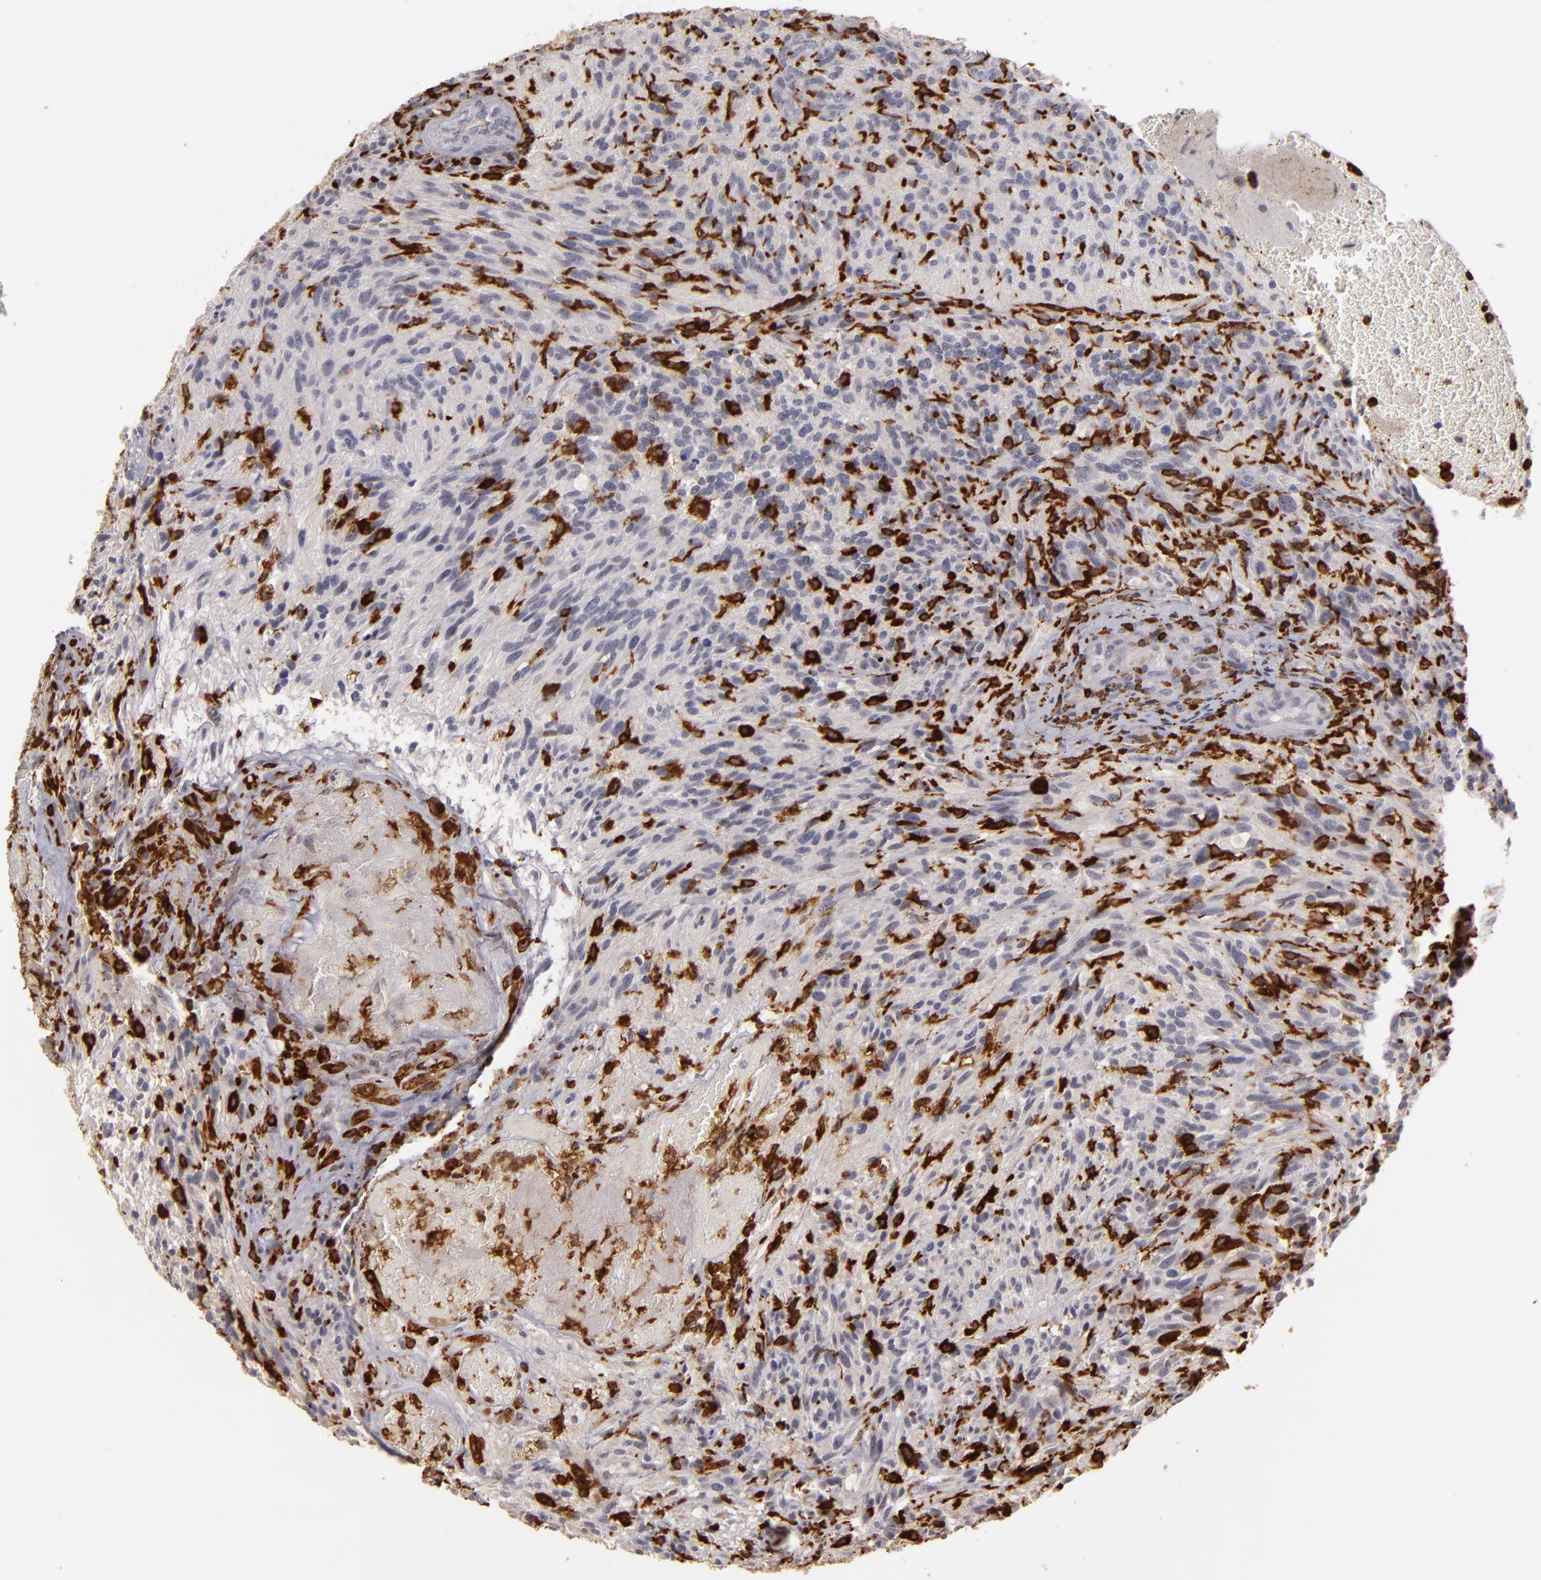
{"staining": {"intensity": "negative", "quantity": "none", "location": "none"}, "tissue": "glioma", "cell_type": "Tumor cells", "image_type": "cancer", "snomed": [{"axis": "morphology", "description": "Normal tissue, NOS"}, {"axis": "morphology", "description": "Glioma, malignant, High grade"}, {"axis": "topography", "description": "Cerebral cortex"}], "caption": "Glioma was stained to show a protein in brown. There is no significant expression in tumor cells. (Stains: DAB (3,3'-diaminobenzidine) immunohistochemistry with hematoxylin counter stain, Microscopy: brightfield microscopy at high magnification).", "gene": "WAS", "patient": {"sex": "male", "age": 75}}